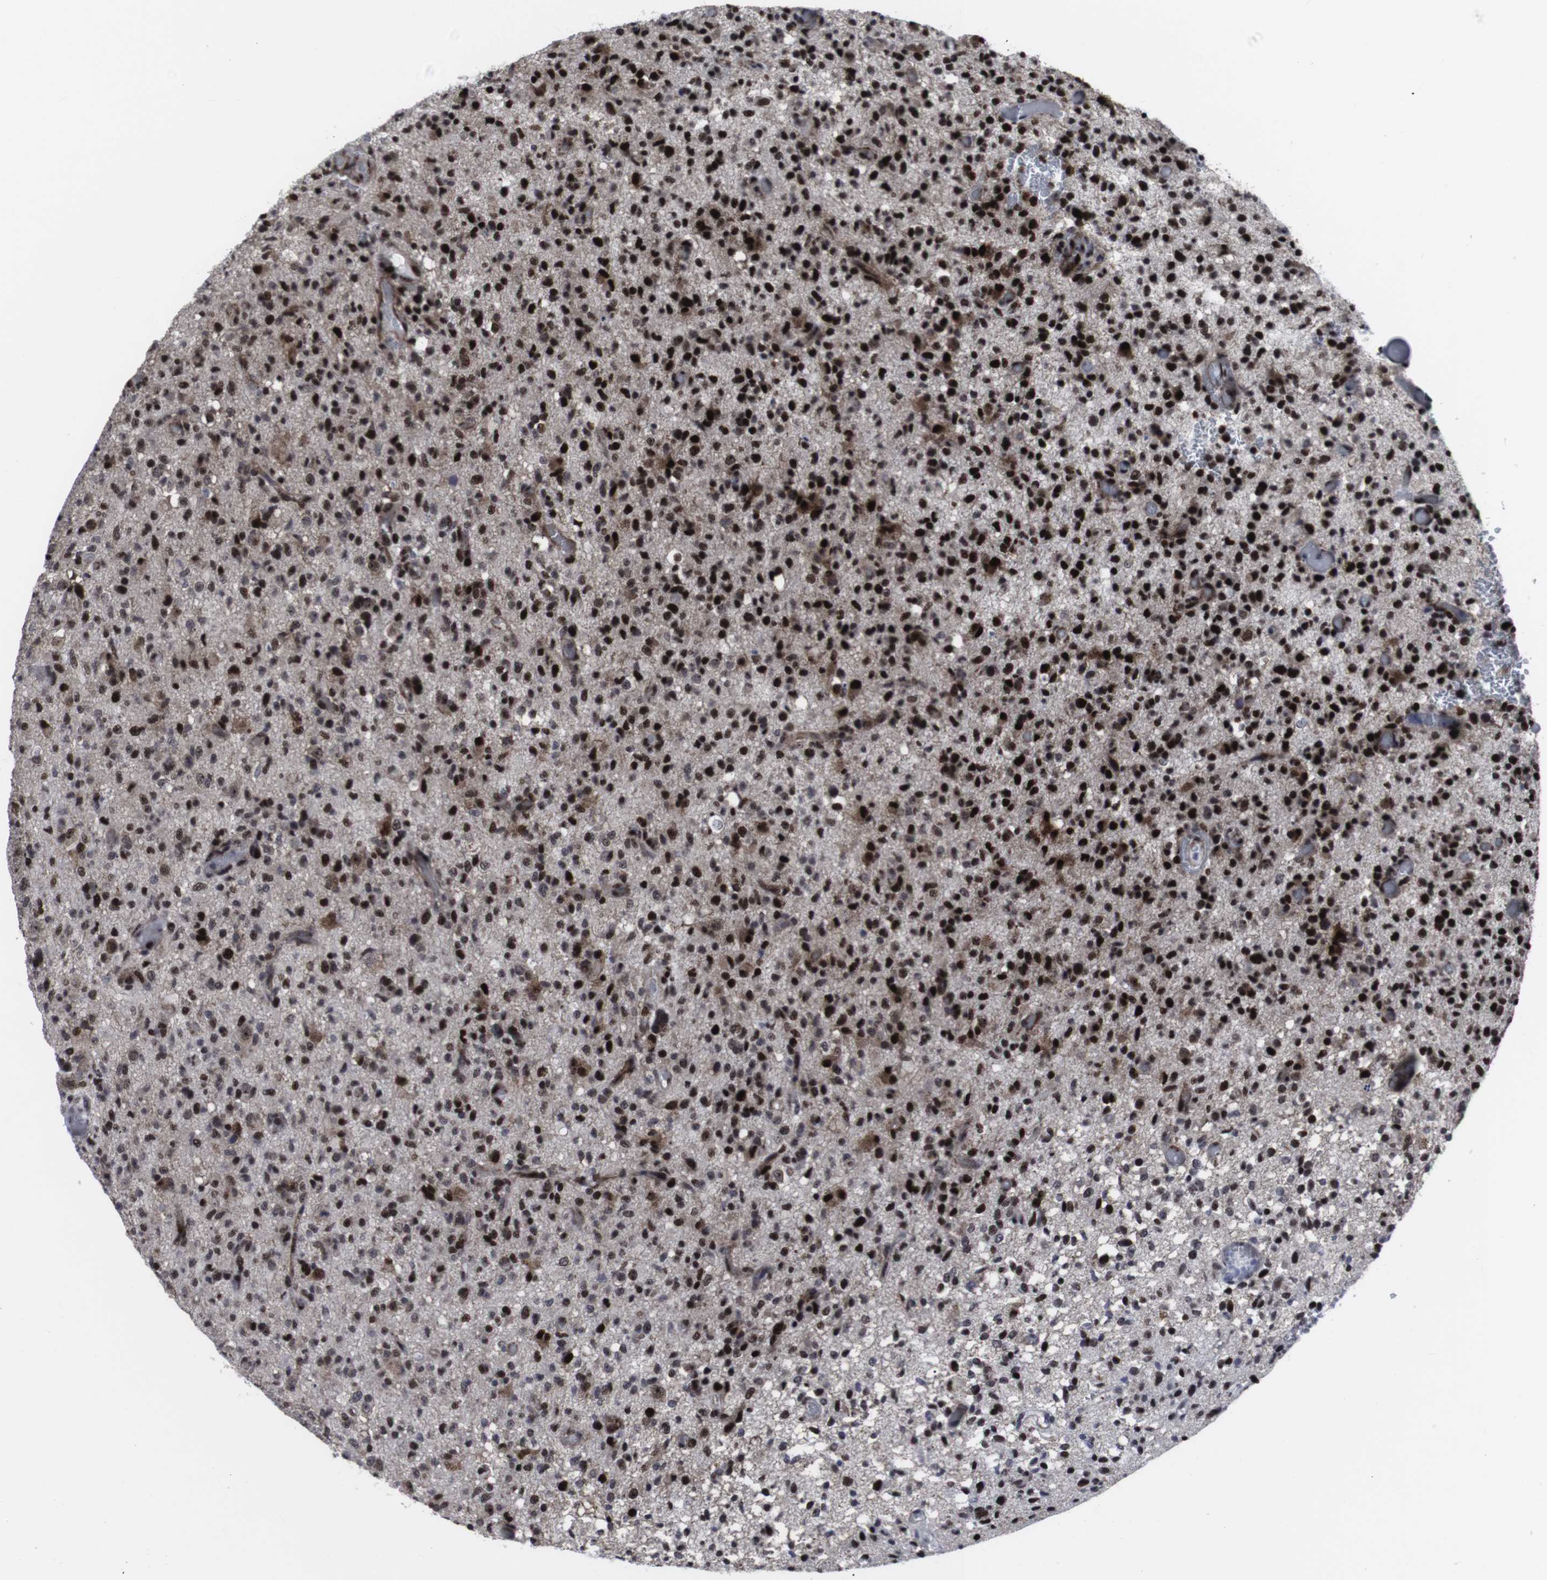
{"staining": {"intensity": "strong", "quantity": ">75%", "location": "nuclear"}, "tissue": "glioma", "cell_type": "Tumor cells", "image_type": "cancer", "snomed": [{"axis": "morphology", "description": "Glioma, malignant, High grade"}, {"axis": "topography", "description": "Brain"}], "caption": "Brown immunohistochemical staining in high-grade glioma (malignant) displays strong nuclear expression in about >75% of tumor cells.", "gene": "MLH1", "patient": {"sex": "male", "age": 71}}